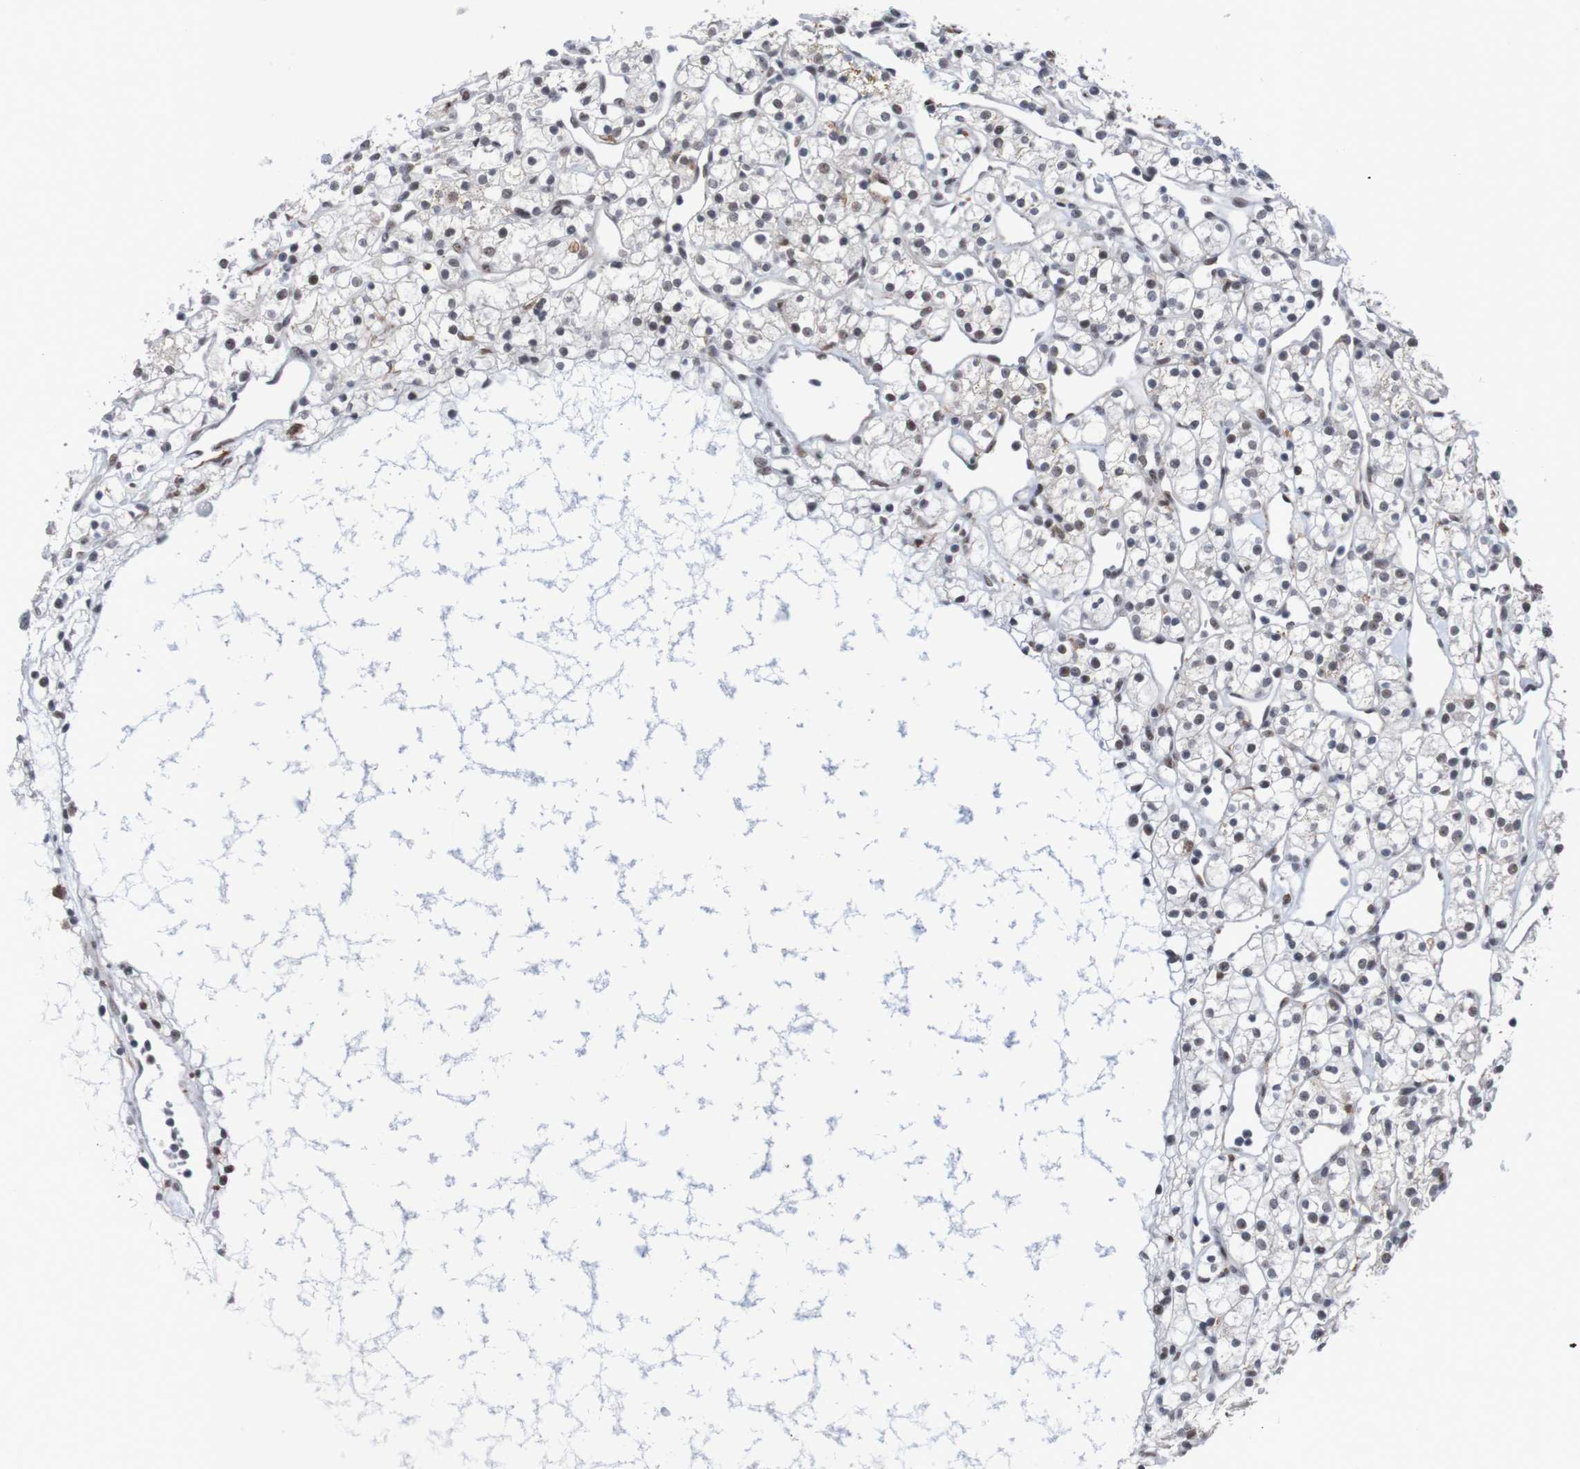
{"staining": {"intensity": "weak", "quantity": "<25%", "location": "nuclear"}, "tissue": "renal cancer", "cell_type": "Tumor cells", "image_type": "cancer", "snomed": [{"axis": "morphology", "description": "Adenocarcinoma, NOS"}, {"axis": "topography", "description": "Kidney"}], "caption": "A photomicrograph of adenocarcinoma (renal) stained for a protein displays no brown staining in tumor cells. The staining is performed using DAB (3,3'-diaminobenzidine) brown chromogen with nuclei counter-stained in using hematoxylin.", "gene": "CDC5L", "patient": {"sex": "female", "age": 60}}